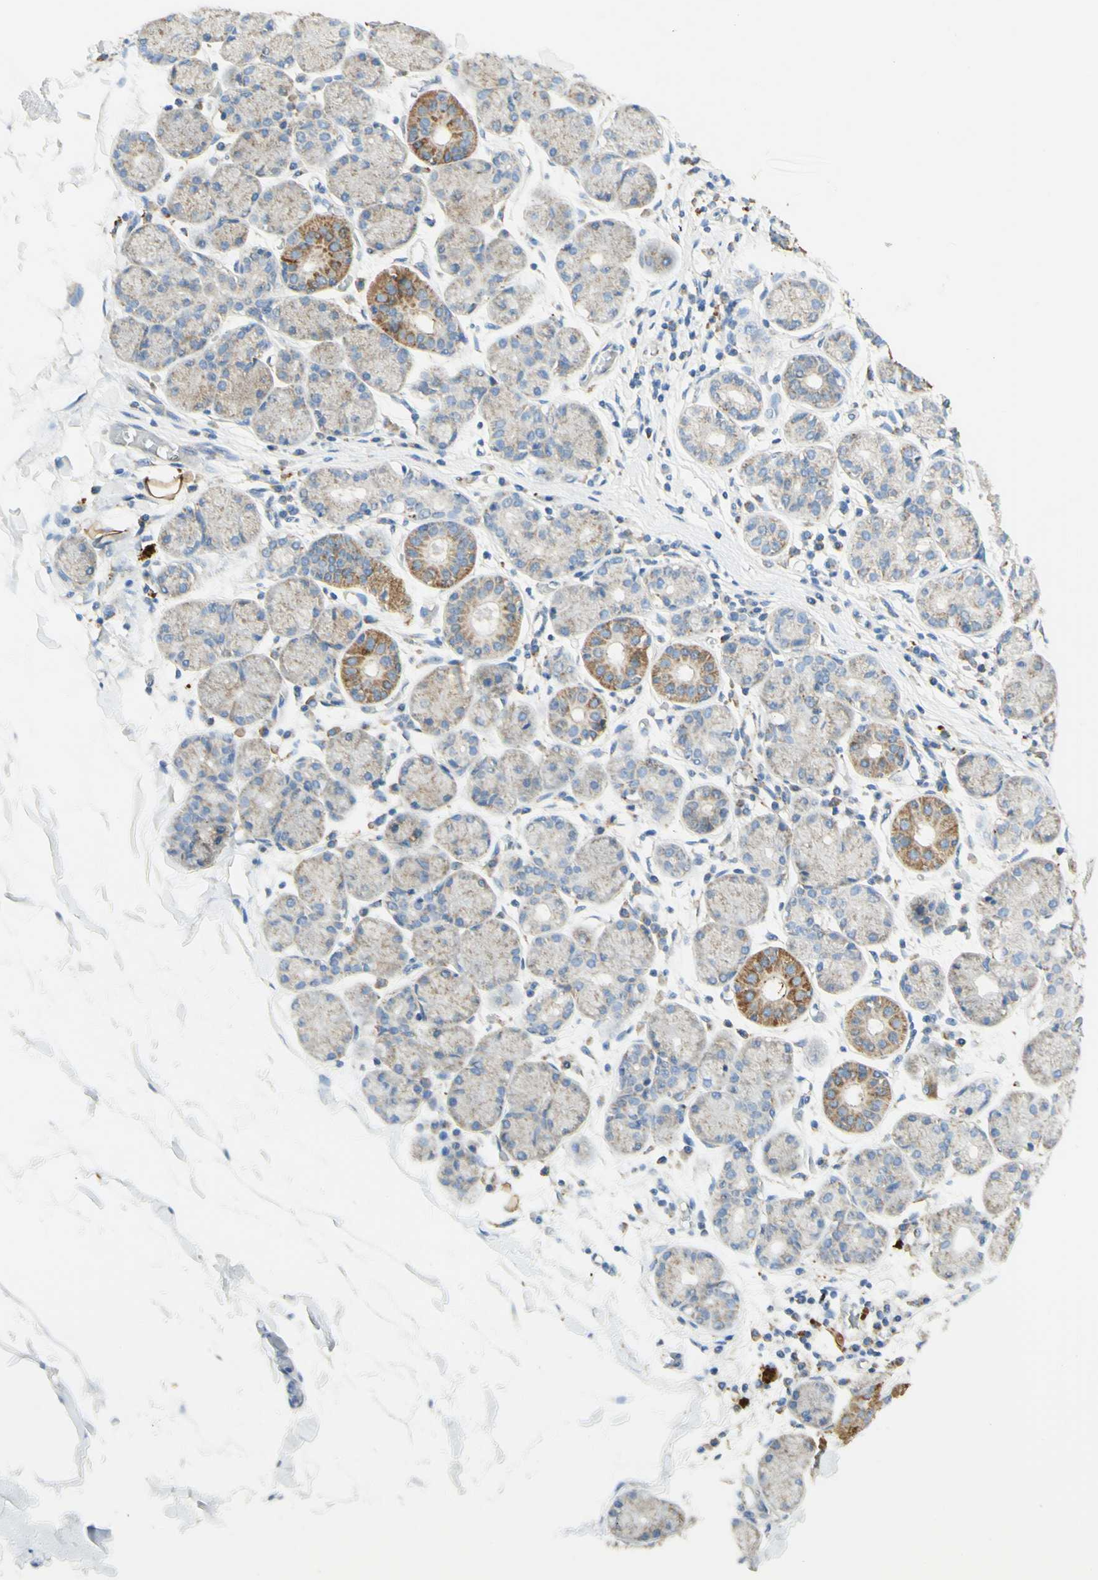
{"staining": {"intensity": "moderate", "quantity": "25%-75%", "location": "cytoplasmic/membranous"}, "tissue": "salivary gland", "cell_type": "Glandular cells", "image_type": "normal", "snomed": [{"axis": "morphology", "description": "Normal tissue, NOS"}, {"axis": "topography", "description": "Salivary gland"}], "caption": "Glandular cells show moderate cytoplasmic/membranous expression in about 25%-75% of cells in benign salivary gland.", "gene": "ARMC10", "patient": {"sex": "female", "age": 24}}